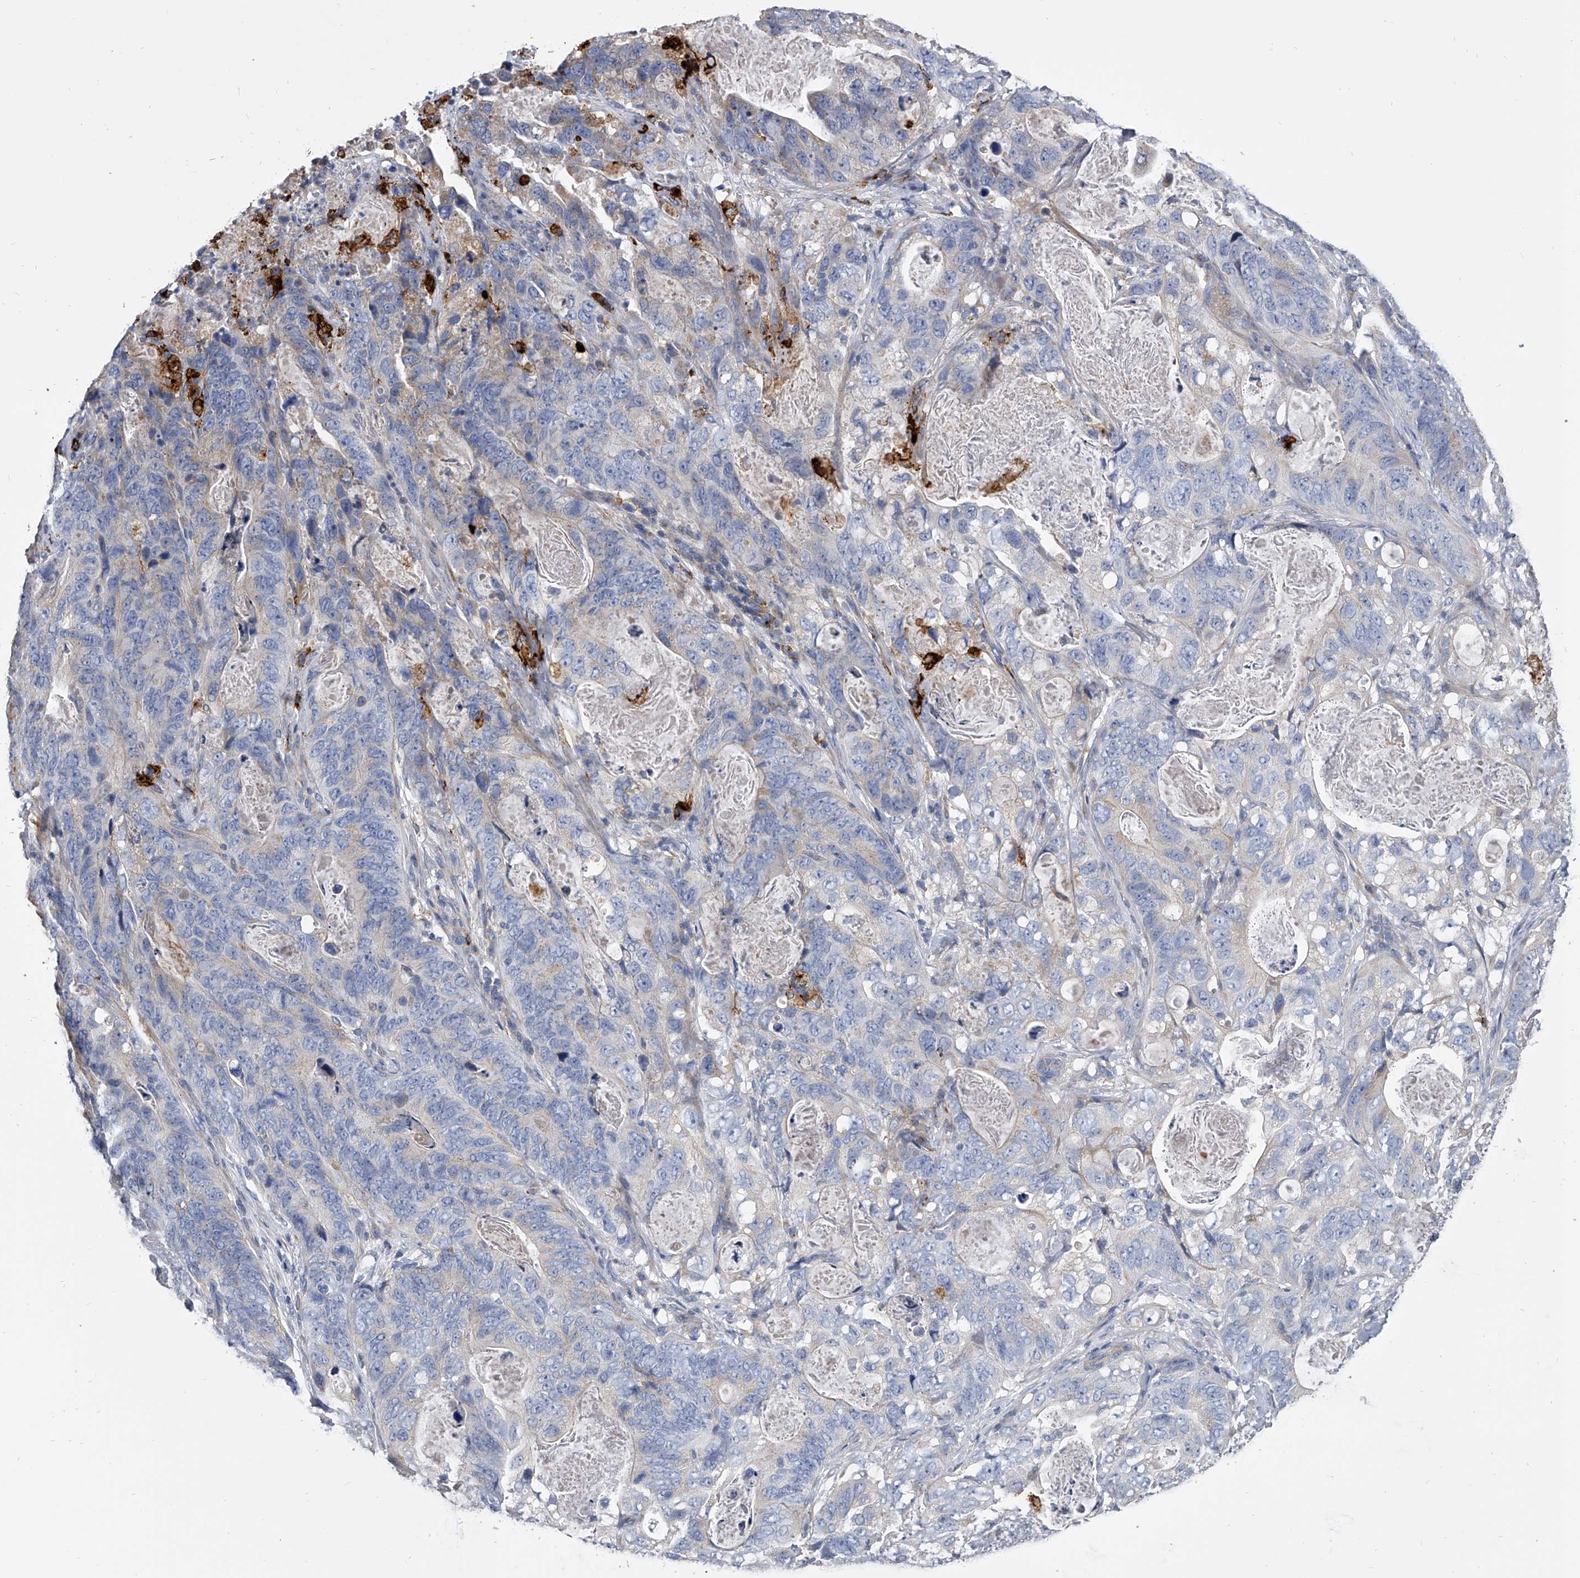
{"staining": {"intensity": "negative", "quantity": "none", "location": "none"}, "tissue": "stomach cancer", "cell_type": "Tumor cells", "image_type": "cancer", "snomed": [{"axis": "morphology", "description": "Normal tissue, NOS"}, {"axis": "morphology", "description": "Adenocarcinoma, NOS"}, {"axis": "topography", "description": "Stomach"}], "caption": "Immunohistochemical staining of adenocarcinoma (stomach) displays no significant expression in tumor cells. (DAB (3,3'-diaminobenzidine) immunohistochemistry (IHC) visualized using brightfield microscopy, high magnification).", "gene": "SPP1", "patient": {"sex": "female", "age": 89}}